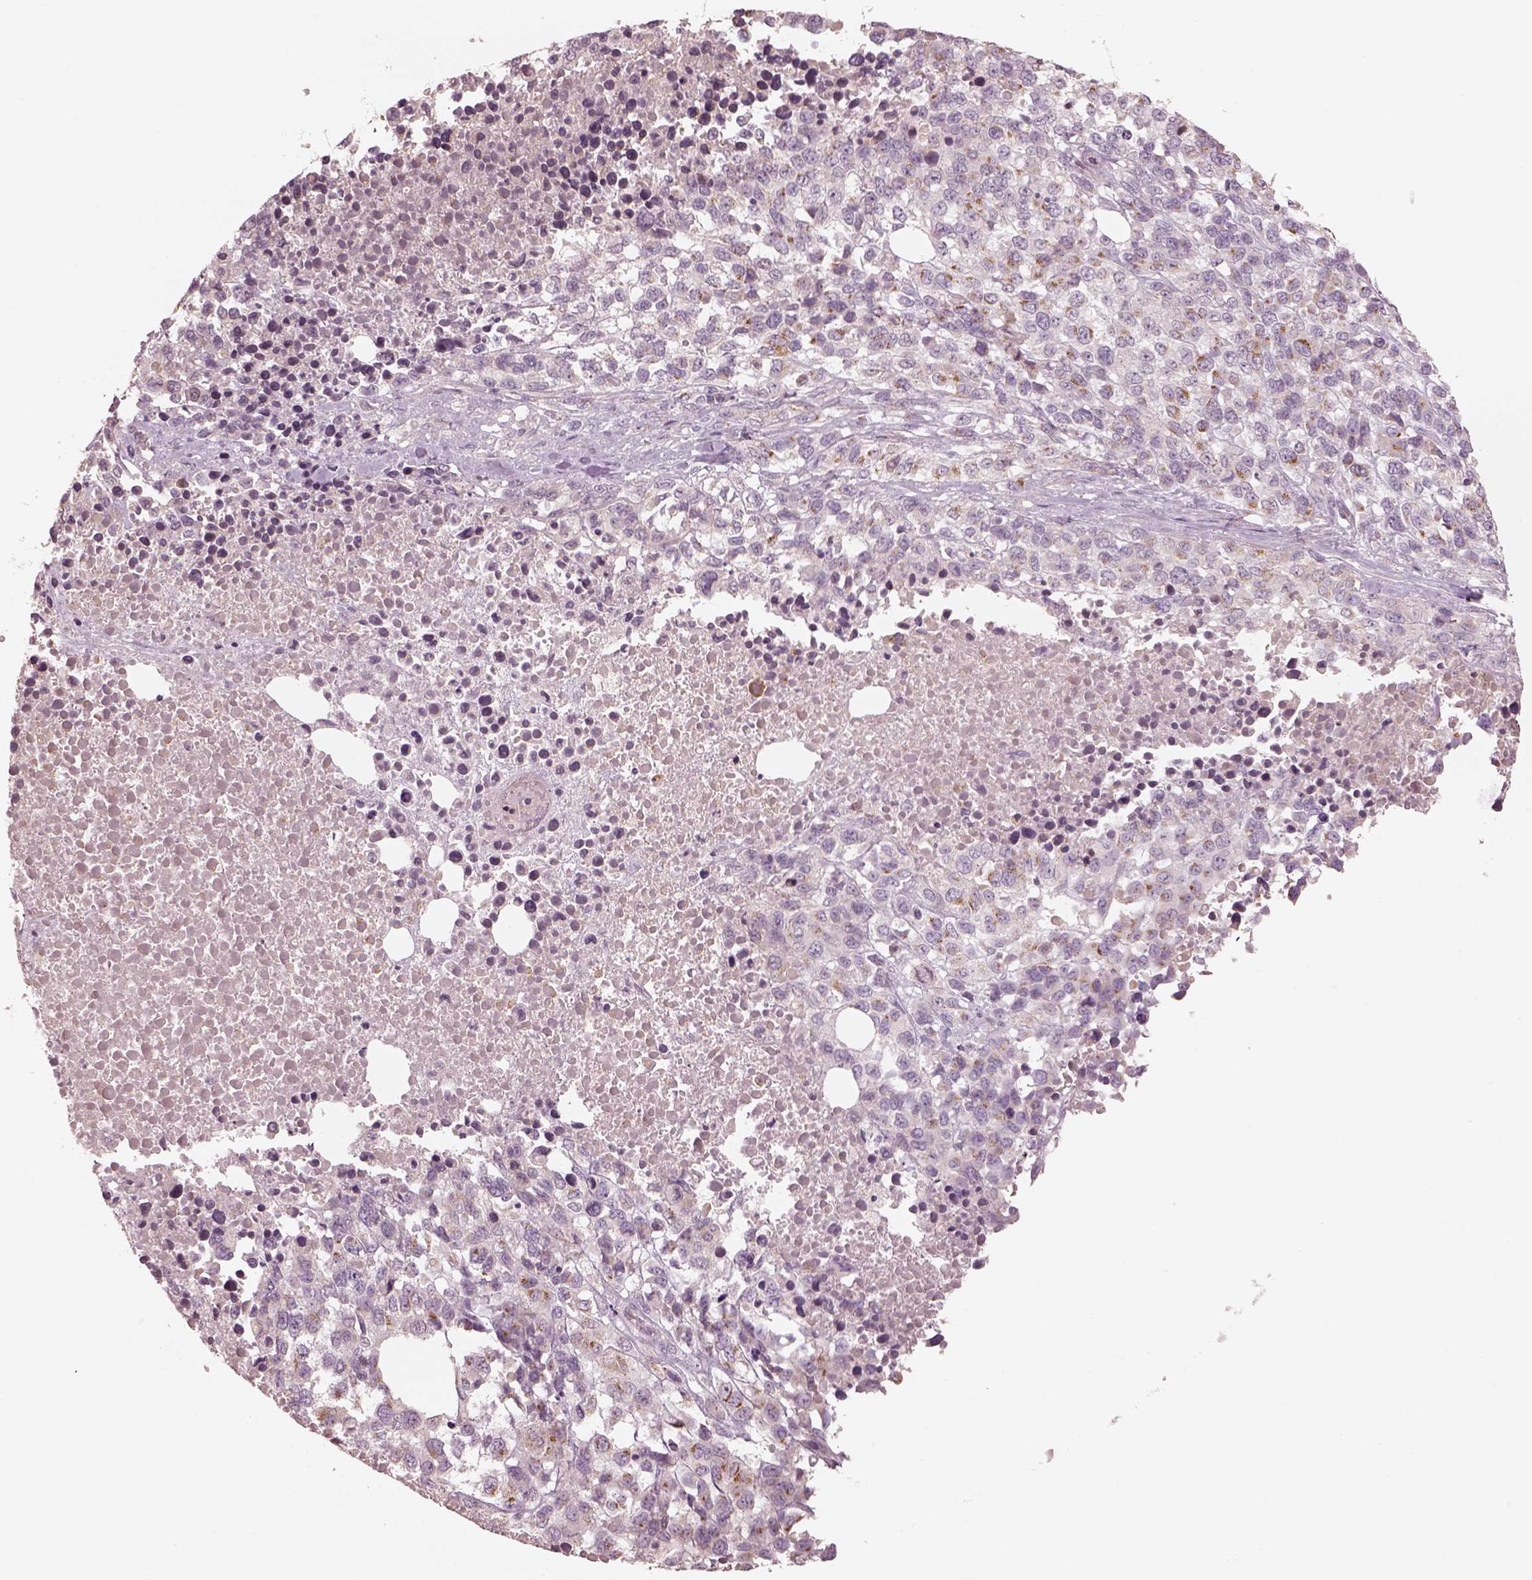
{"staining": {"intensity": "moderate", "quantity": ">75%", "location": "cytoplasmic/membranous"}, "tissue": "melanoma", "cell_type": "Tumor cells", "image_type": "cancer", "snomed": [{"axis": "morphology", "description": "Malignant melanoma, Metastatic site"}, {"axis": "topography", "description": "Skin"}], "caption": "Immunohistochemistry (IHC) micrograph of neoplastic tissue: human melanoma stained using immunohistochemistry displays medium levels of moderate protein expression localized specifically in the cytoplasmic/membranous of tumor cells, appearing as a cytoplasmic/membranous brown color.", "gene": "SDCBP2", "patient": {"sex": "male", "age": 84}}